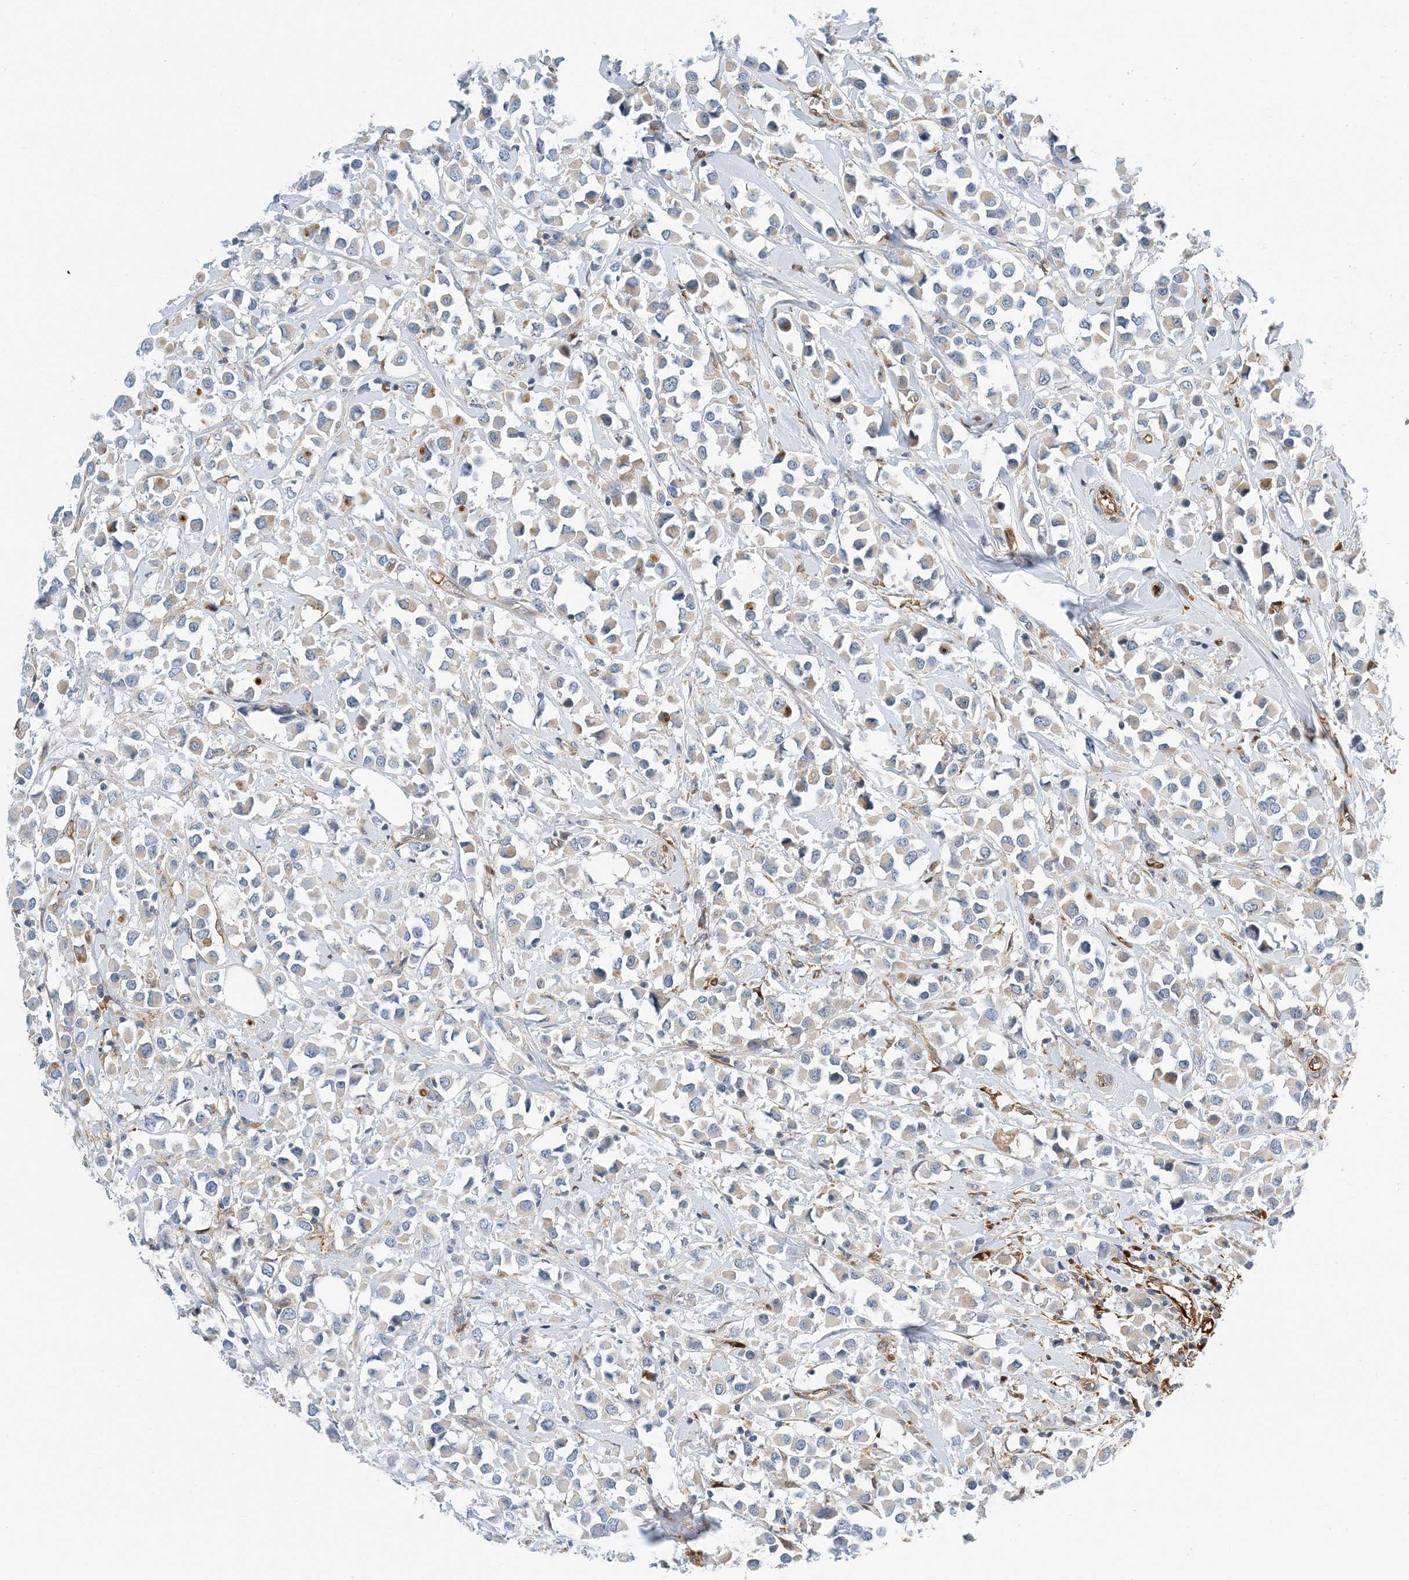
{"staining": {"intensity": "weak", "quantity": "<25%", "location": "cytoplasmic/membranous"}, "tissue": "breast cancer", "cell_type": "Tumor cells", "image_type": "cancer", "snomed": [{"axis": "morphology", "description": "Duct carcinoma"}, {"axis": "topography", "description": "Breast"}], "caption": "Tumor cells are negative for protein expression in human breast cancer.", "gene": "PCDHA2", "patient": {"sex": "female", "age": 61}}